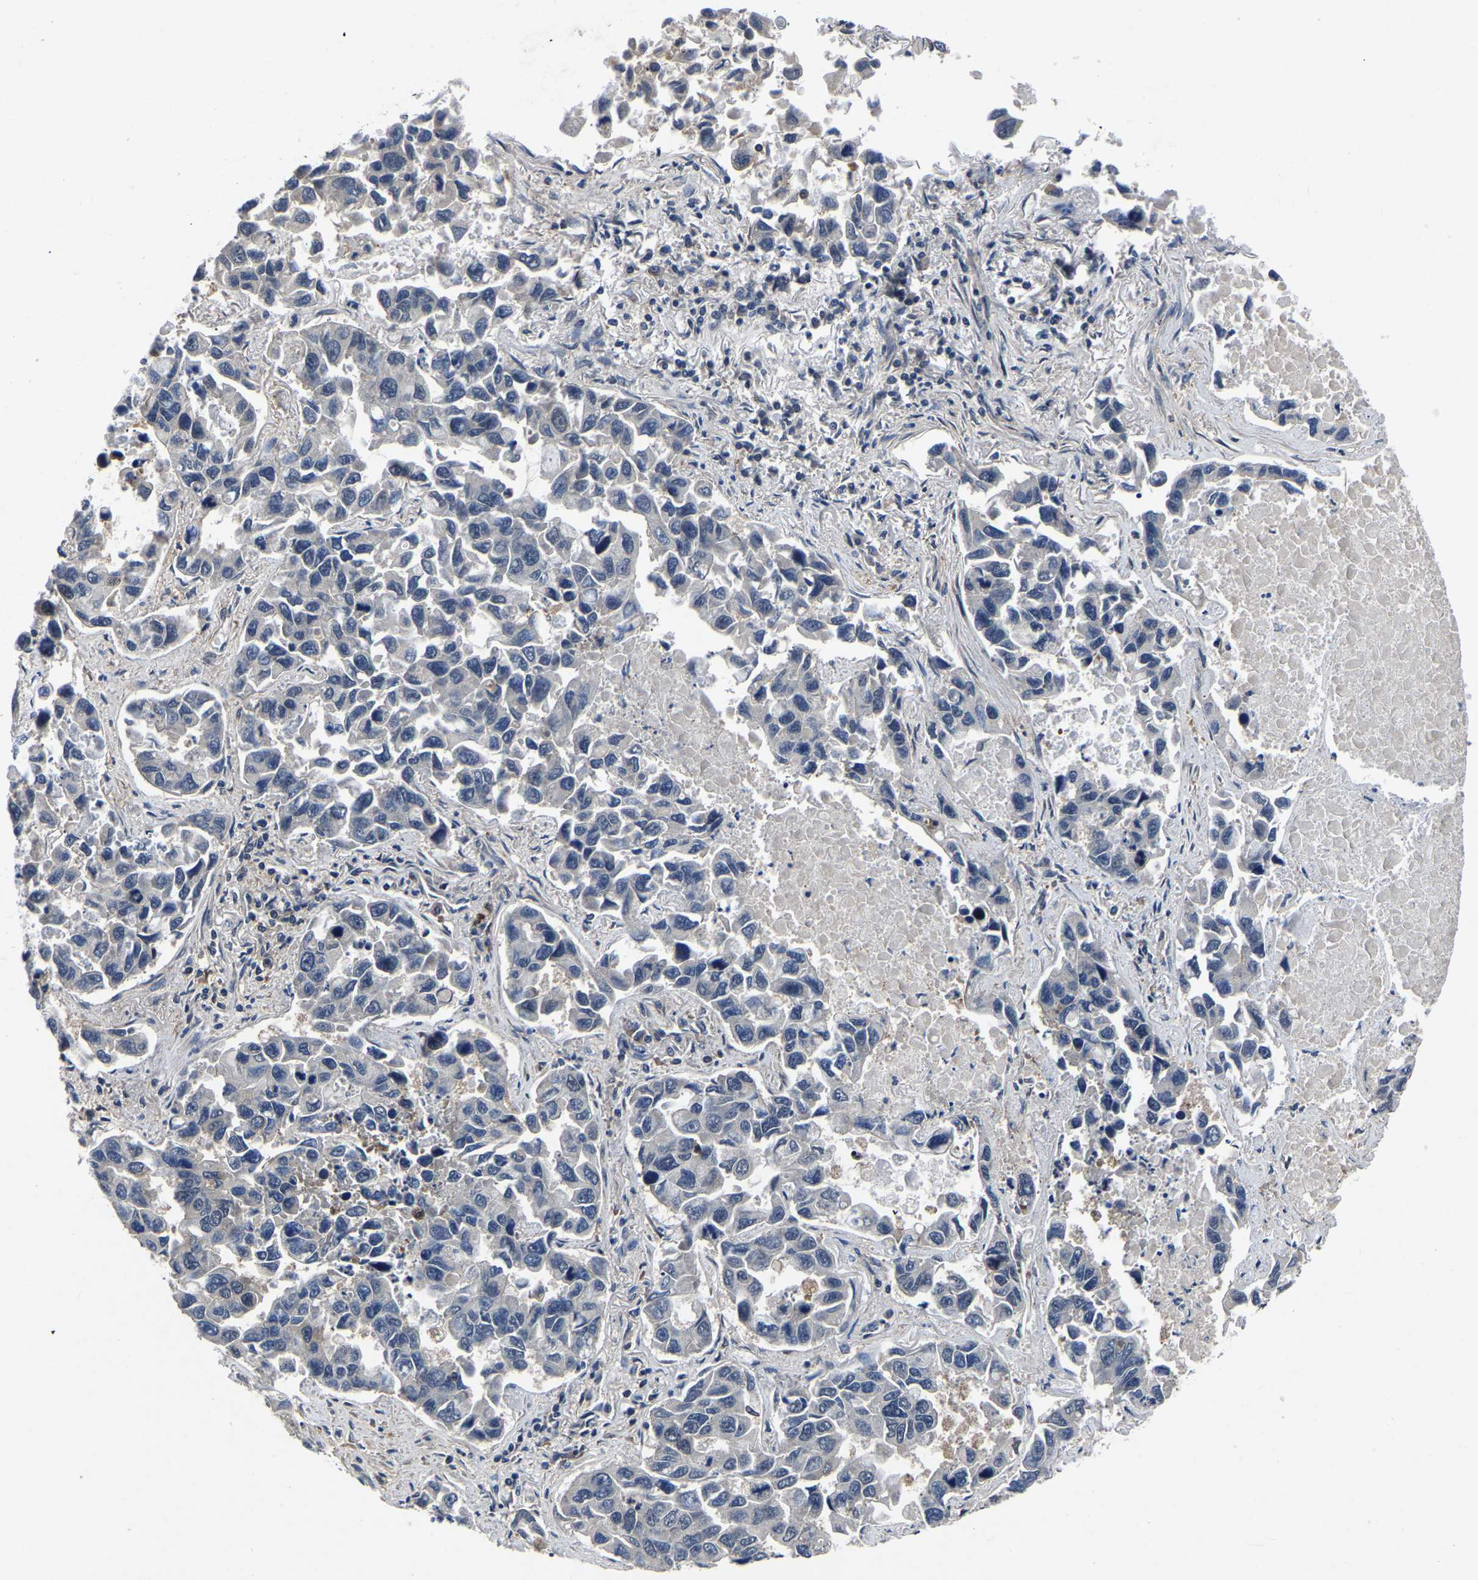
{"staining": {"intensity": "negative", "quantity": "none", "location": "none"}, "tissue": "lung cancer", "cell_type": "Tumor cells", "image_type": "cancer", "snomed": [{"axis": "morphology", "description": "Adenocarcinoma, NOS"}, {"axis": "topography", "description": "Lung"}], "caption": "DAB immunohistochemical staining of lung adenocarcinoma exhibits no significant staining in tumor cells. (DAB immunohistochemistry (IHC) visualized using brightfield microscopy, high magnification).", "gene": "FGD5", "patient": {"sex": "male", "age": 64}}